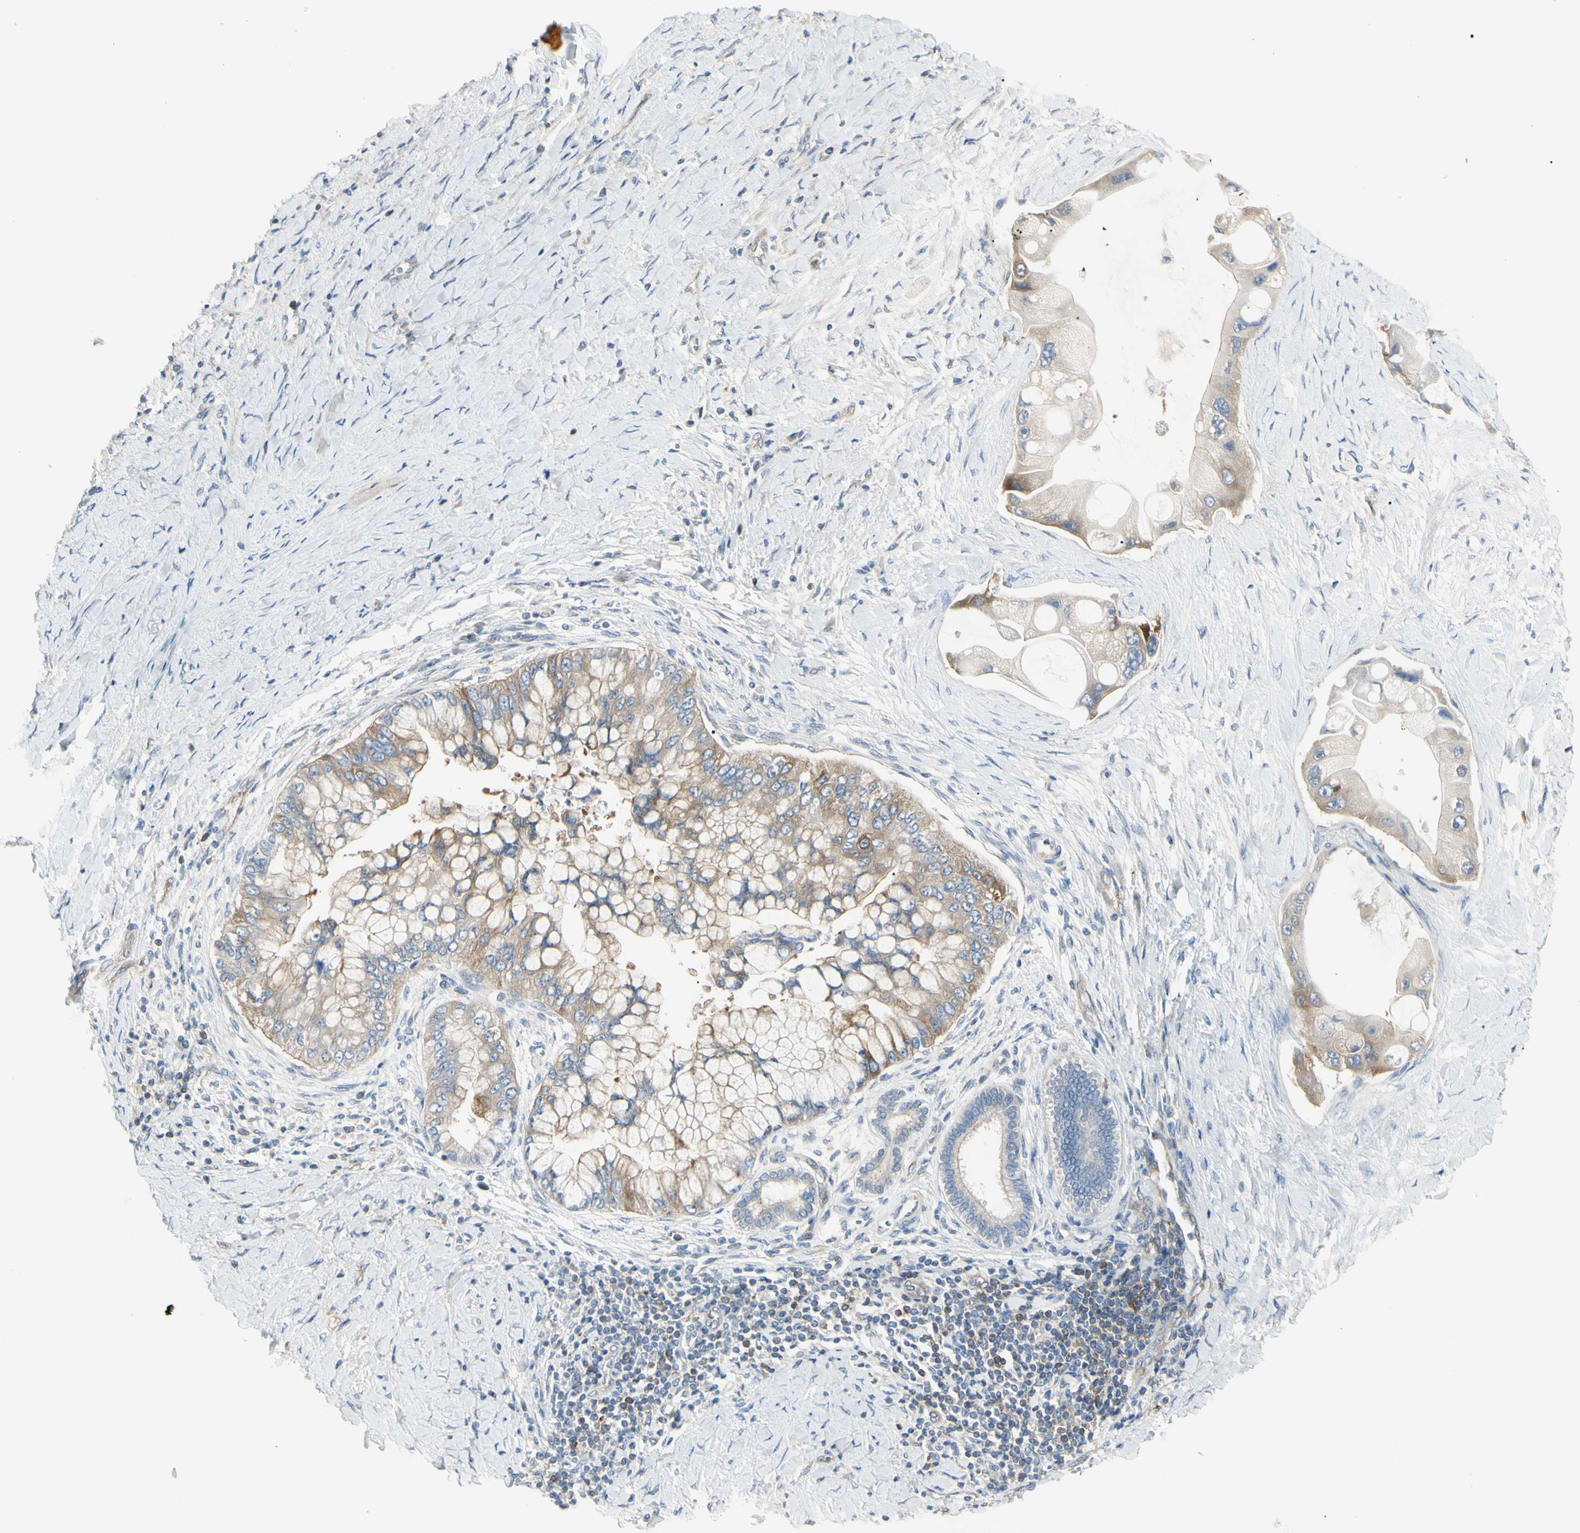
{"staining": {"intensity": "moderate", "quantity": ">75%", "location": "cytoplasmic/membranous"}, "tissue": "liver cancer", "cell_type": "Tumor cells", "image_type": "cancer", "snomed": [{"axis": "morphology", "description": "Normal tissue, NOS"}, {"axis": "morphology", "description": "Cholangiocarcinoma"}, {"axis": "topography", "description": "Liver"}, {"axis": "topography", "description": "Peripheral nerve tissue"}], "caption": "Immunohistochemical staining of cholangiocarcinoma (liver) shows medium levels of moderate cytoplasmic/membranous protein staining in approximately >75% of tumor cells. The staining is performed using DAB brown chromogen to label protein expression. The nuclei are counter-stained blue using hematoxylin.", "gene": "NFKB2", "patient": {"sex": "male", "age": 50}}